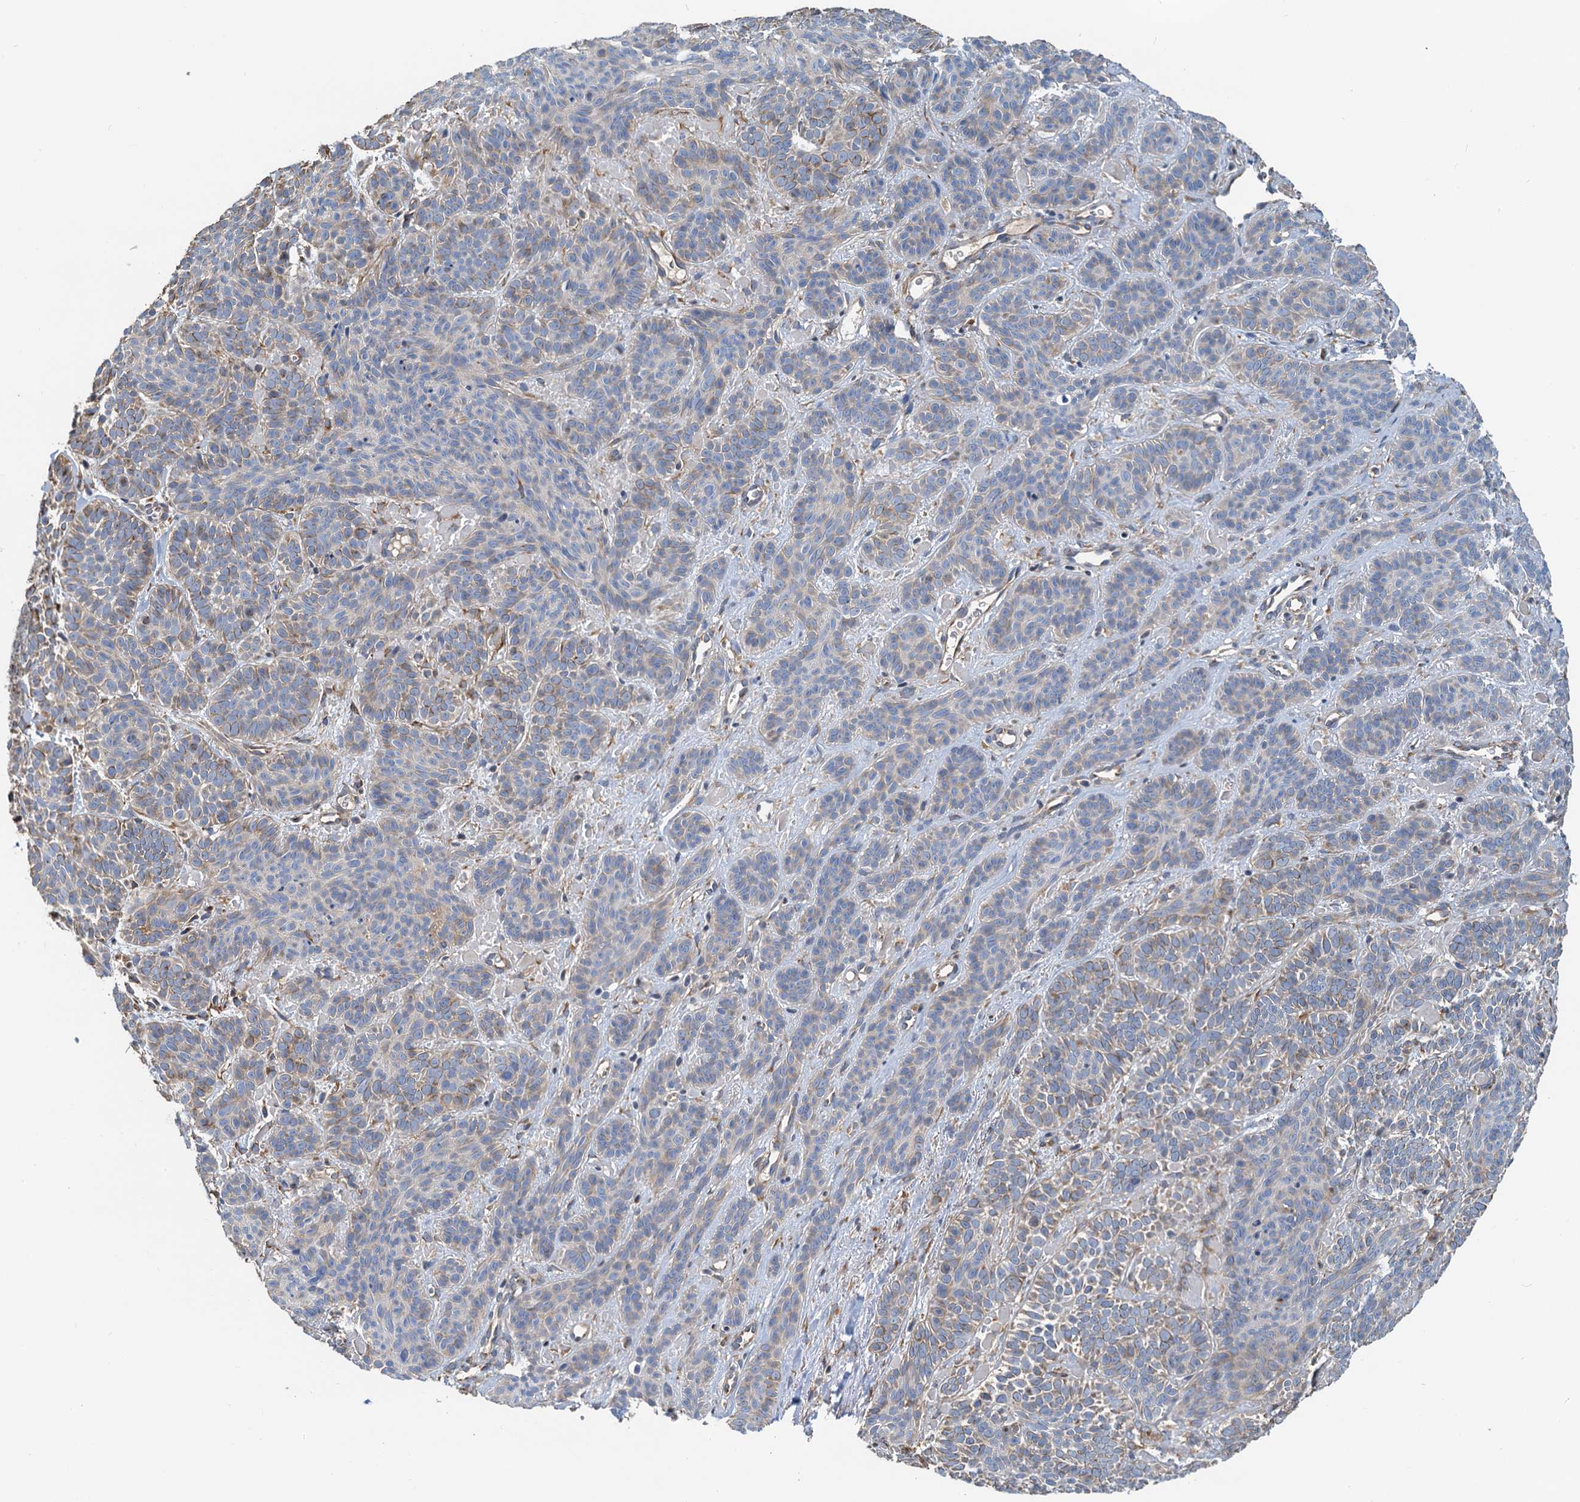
{"staining": {"intensity": "weak", "quantity": "25%-75%", "location": "cytoplasmic/membranous"}, "tissue": "skin cancer", "cell_type": "Tumor cells", "image_type": "cancer", "snomed": [{"axis": "morphology", "description": "Basal cell carcinoma"}, {"axis": "topography", "description": "Skin"}], "caption": "Protein expression analysis of human skin cancer reveals weak cytoplasmic/membranous staining in about 25%-75% of tumor cells.", "gene": "NKAPD1", "patient": {"sex": "male", "age": 85}}